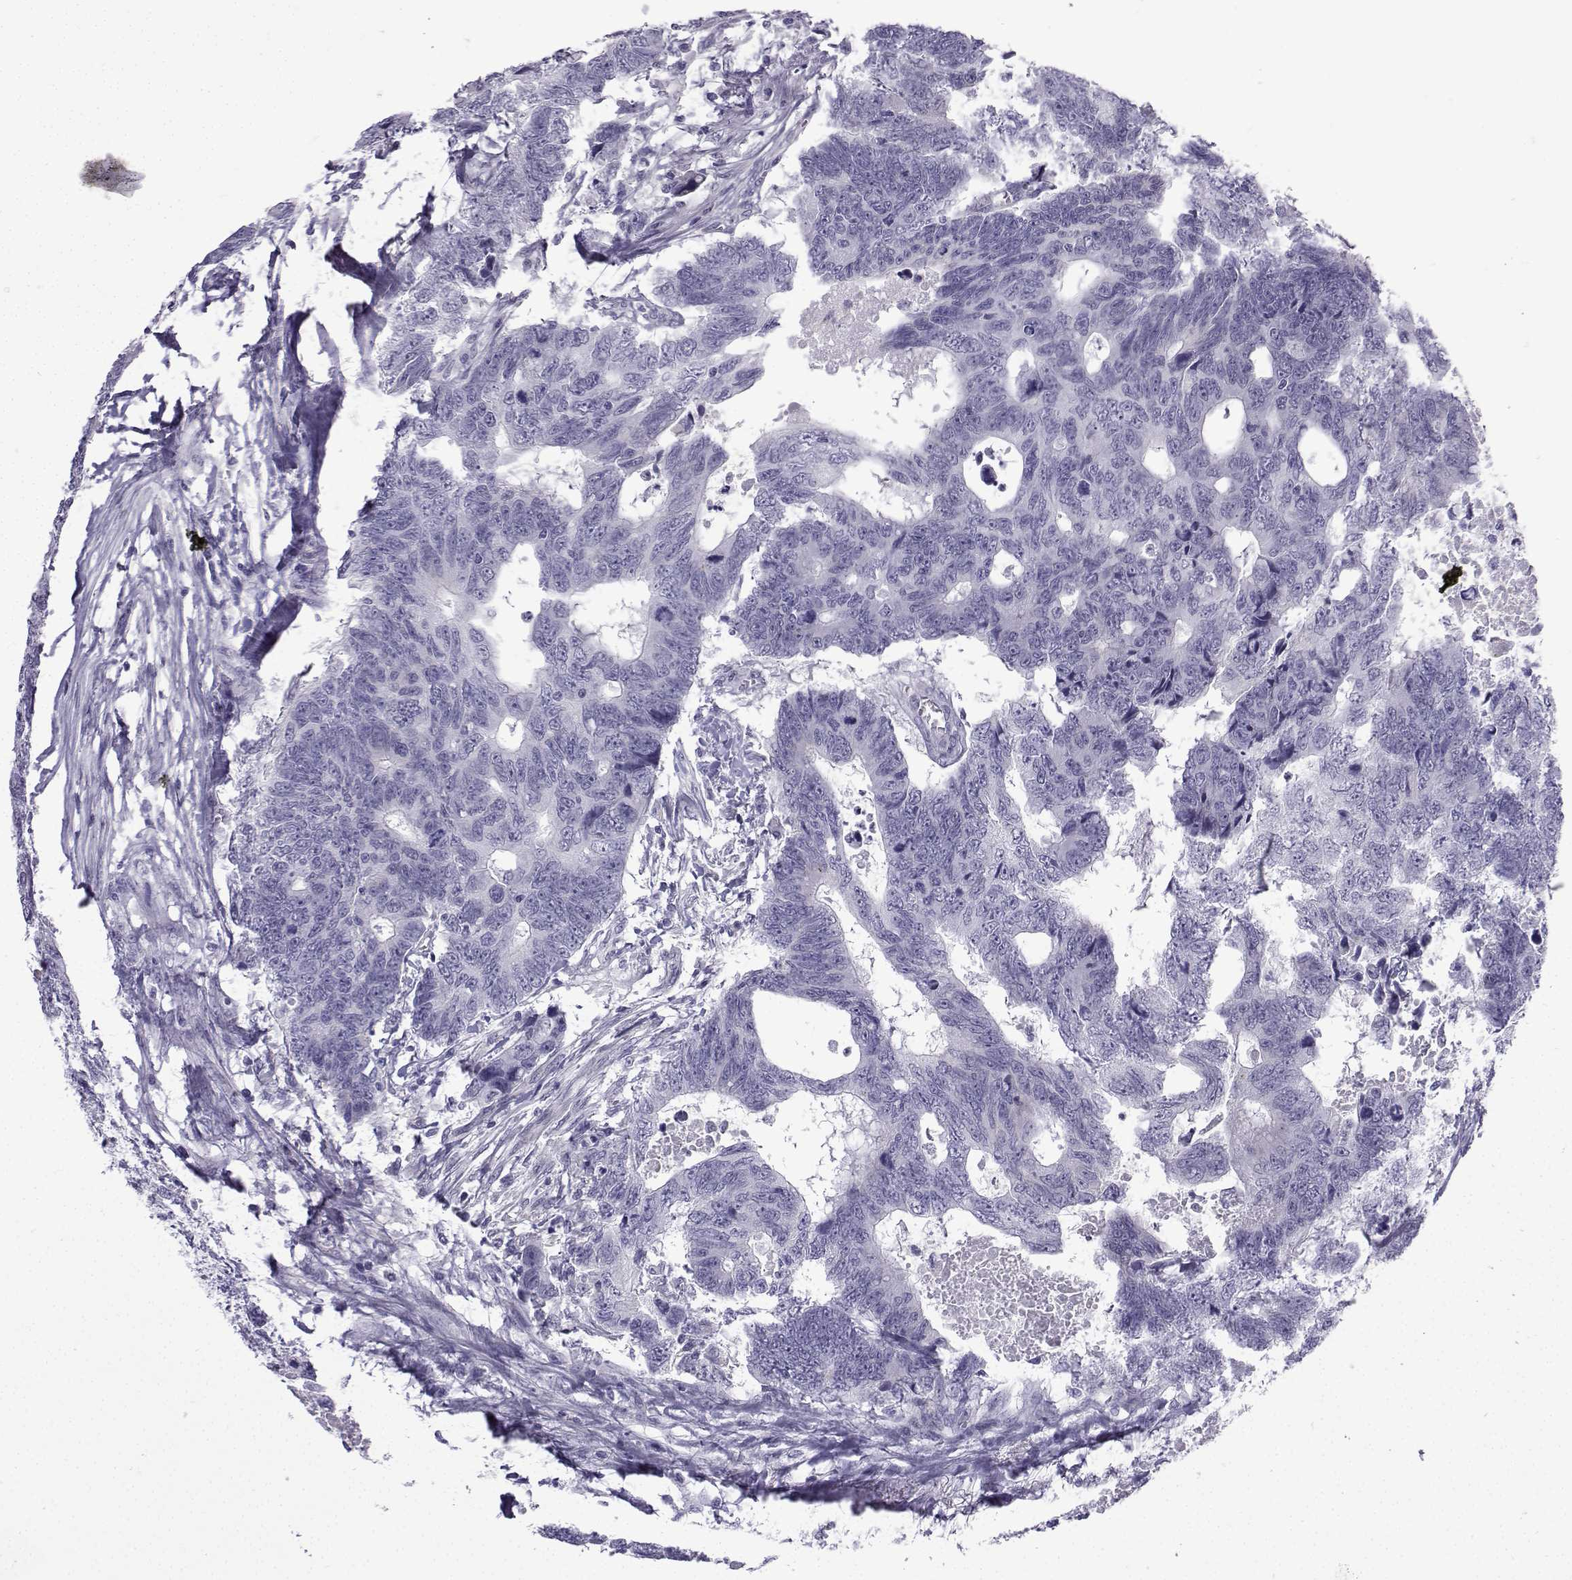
{"staining": {"intensity": "negative", "quantity": "none", "location": "none"}, "tissue": "colorectal cancer", "cell_type": "Tumor cells", "image_type": "cancer", "snomed": [{"axis": "morphology", "description": "Adenocarcinoma, NOS"}, {"axis": "topography", "description": "Colon"}], "caption": "A high-resolution micrograph shows IHC staining of colorectal adenocarcinoma, which displays no significant staining in tumor cells.", "gene": "CFAP53", "patient": {"sex": "female", "age": 77}}